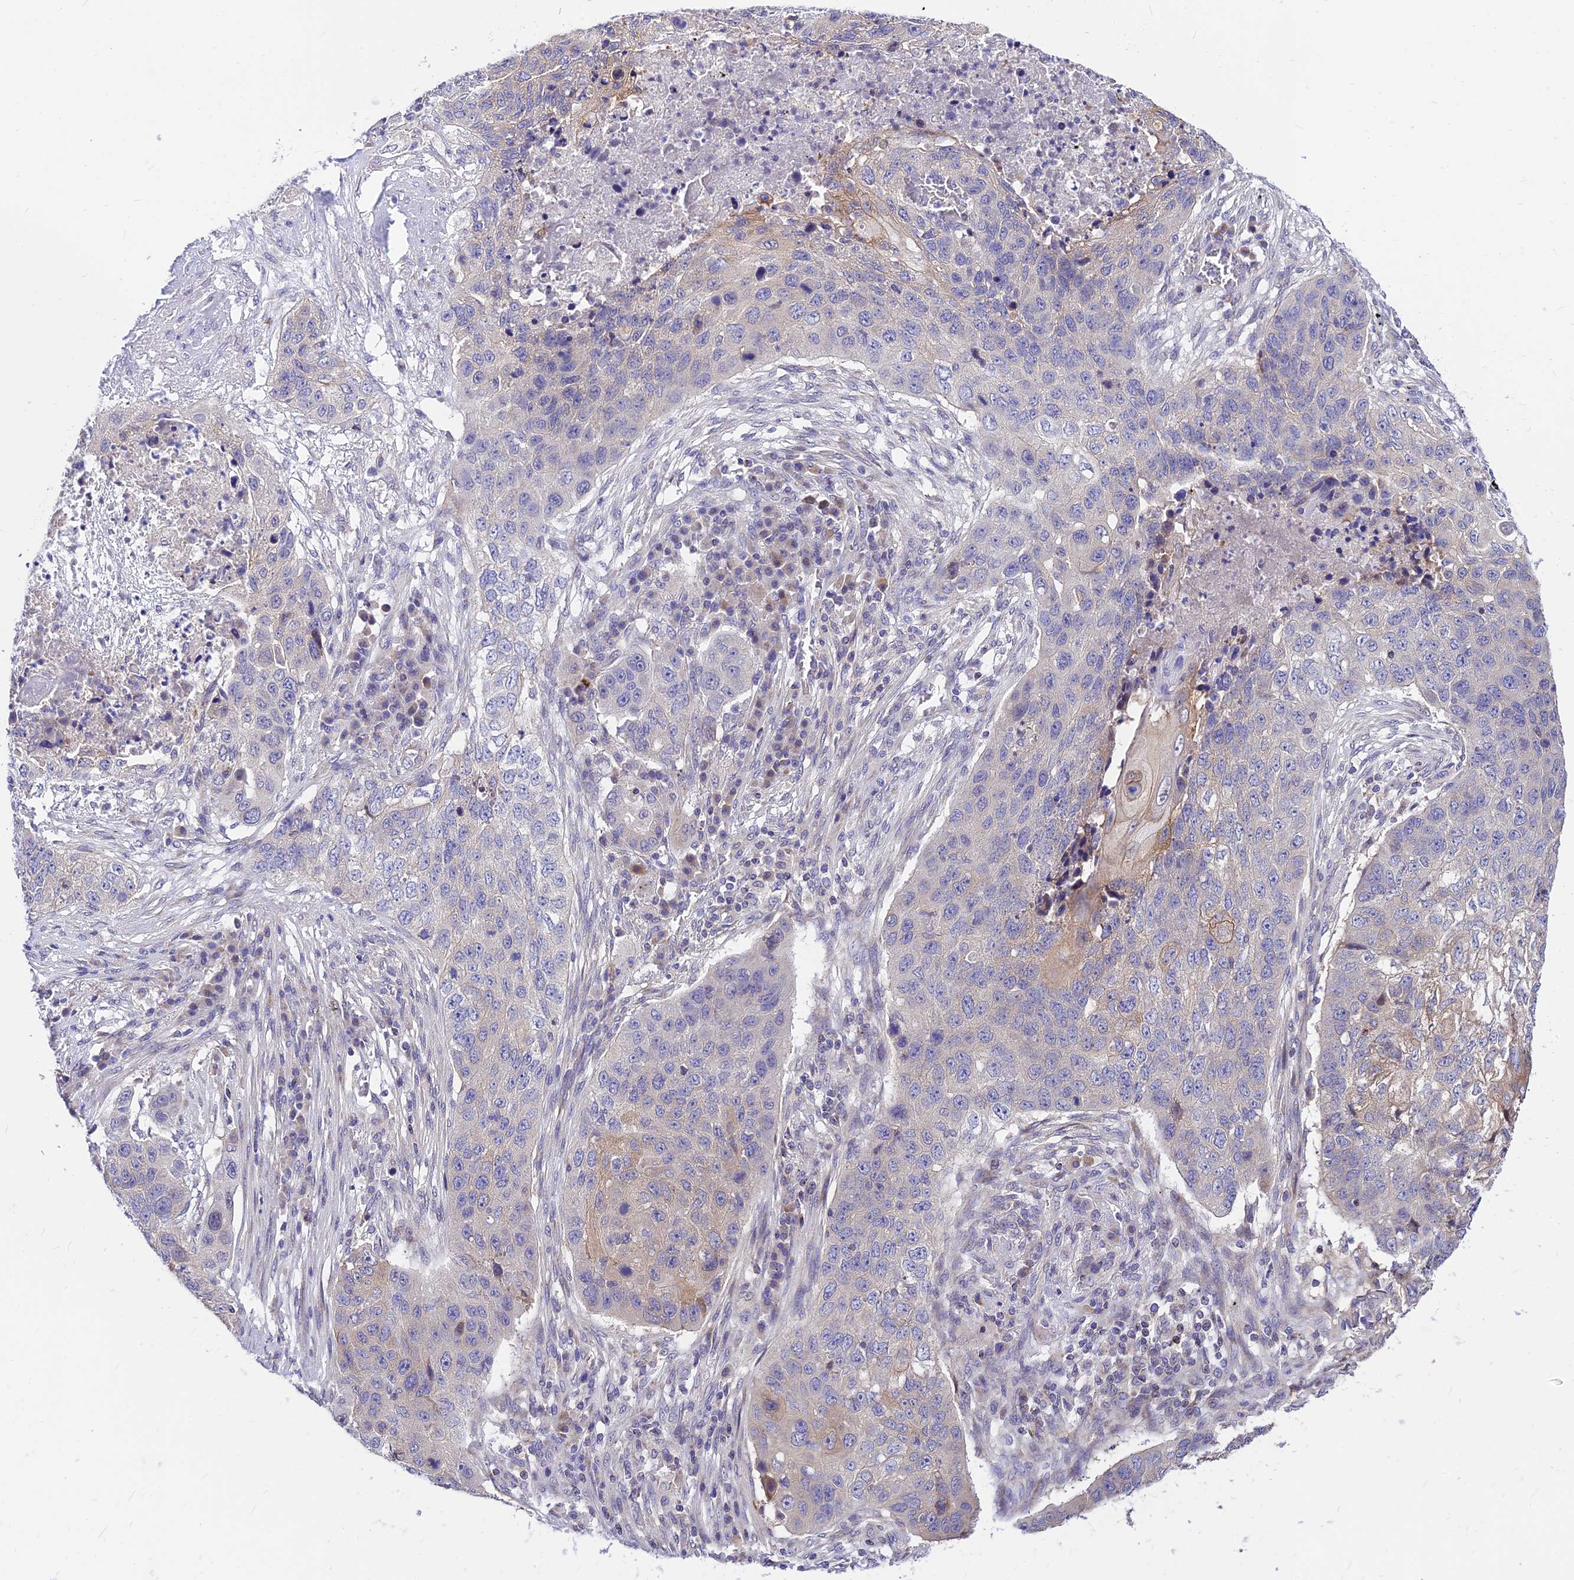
{"staining": {"intensity": "weak", "quantity": "<25%", "location": "cytoplasmic/membranous"}, "tissue": "lung cancer", "cell_type": "Tumor cells", "image_type": "cancer", "snomed": [{"axis": "morphology", "description": "Squamous cell carcinoma, NOS"}, {"axis": "topography", "description": "Lung"}], "caption": "Immunohistochemistry (IHC) of lung squamous cell carcinoma displays no expression in tumor cells.", "gene": "C6orf132", "patient": {"sex": "female", "age": 63}}